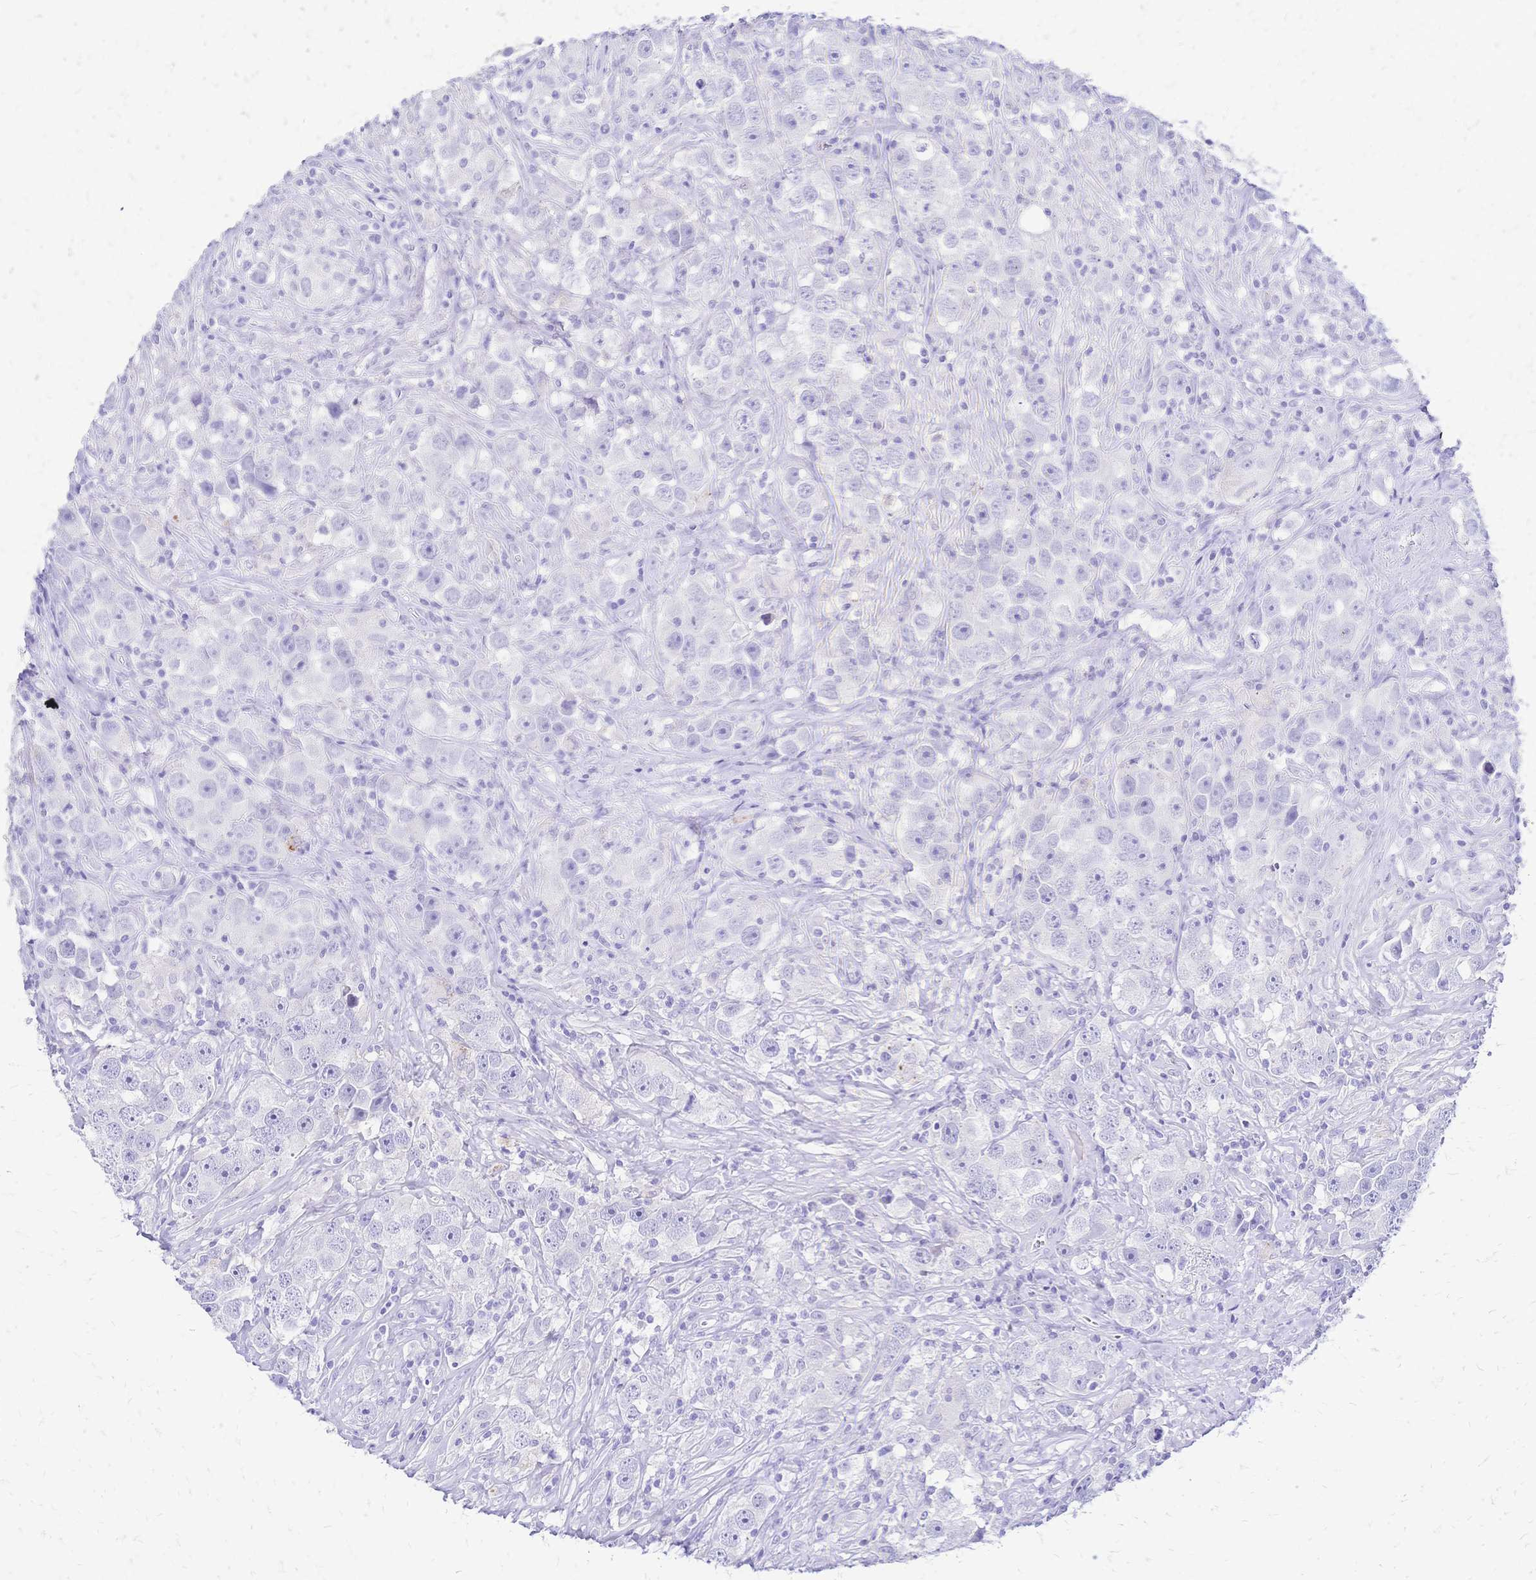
{"staining": {"intensity": "negative", "quantity": "none", "location": "none"}, "tissue": "testis cancer", "cell_type": "Tumor cells", "image_type": "cancer", "snomed": [{"axis": "morphology", "description": "Seminoma, NOS"}, {"axis": "topography", "description": "Testis"}], "caption": "Tumor cells show no significant protein staining in testis cancer (seminoma). Brightfield microscopy of immunohistochemistry stained with DAB (3,3'-diaminobenzidine) (brown) and hematoxylin (blue), captured at high magnification.", "gene": "FA2H", "patient": {"sex": "male", "age": 49}}